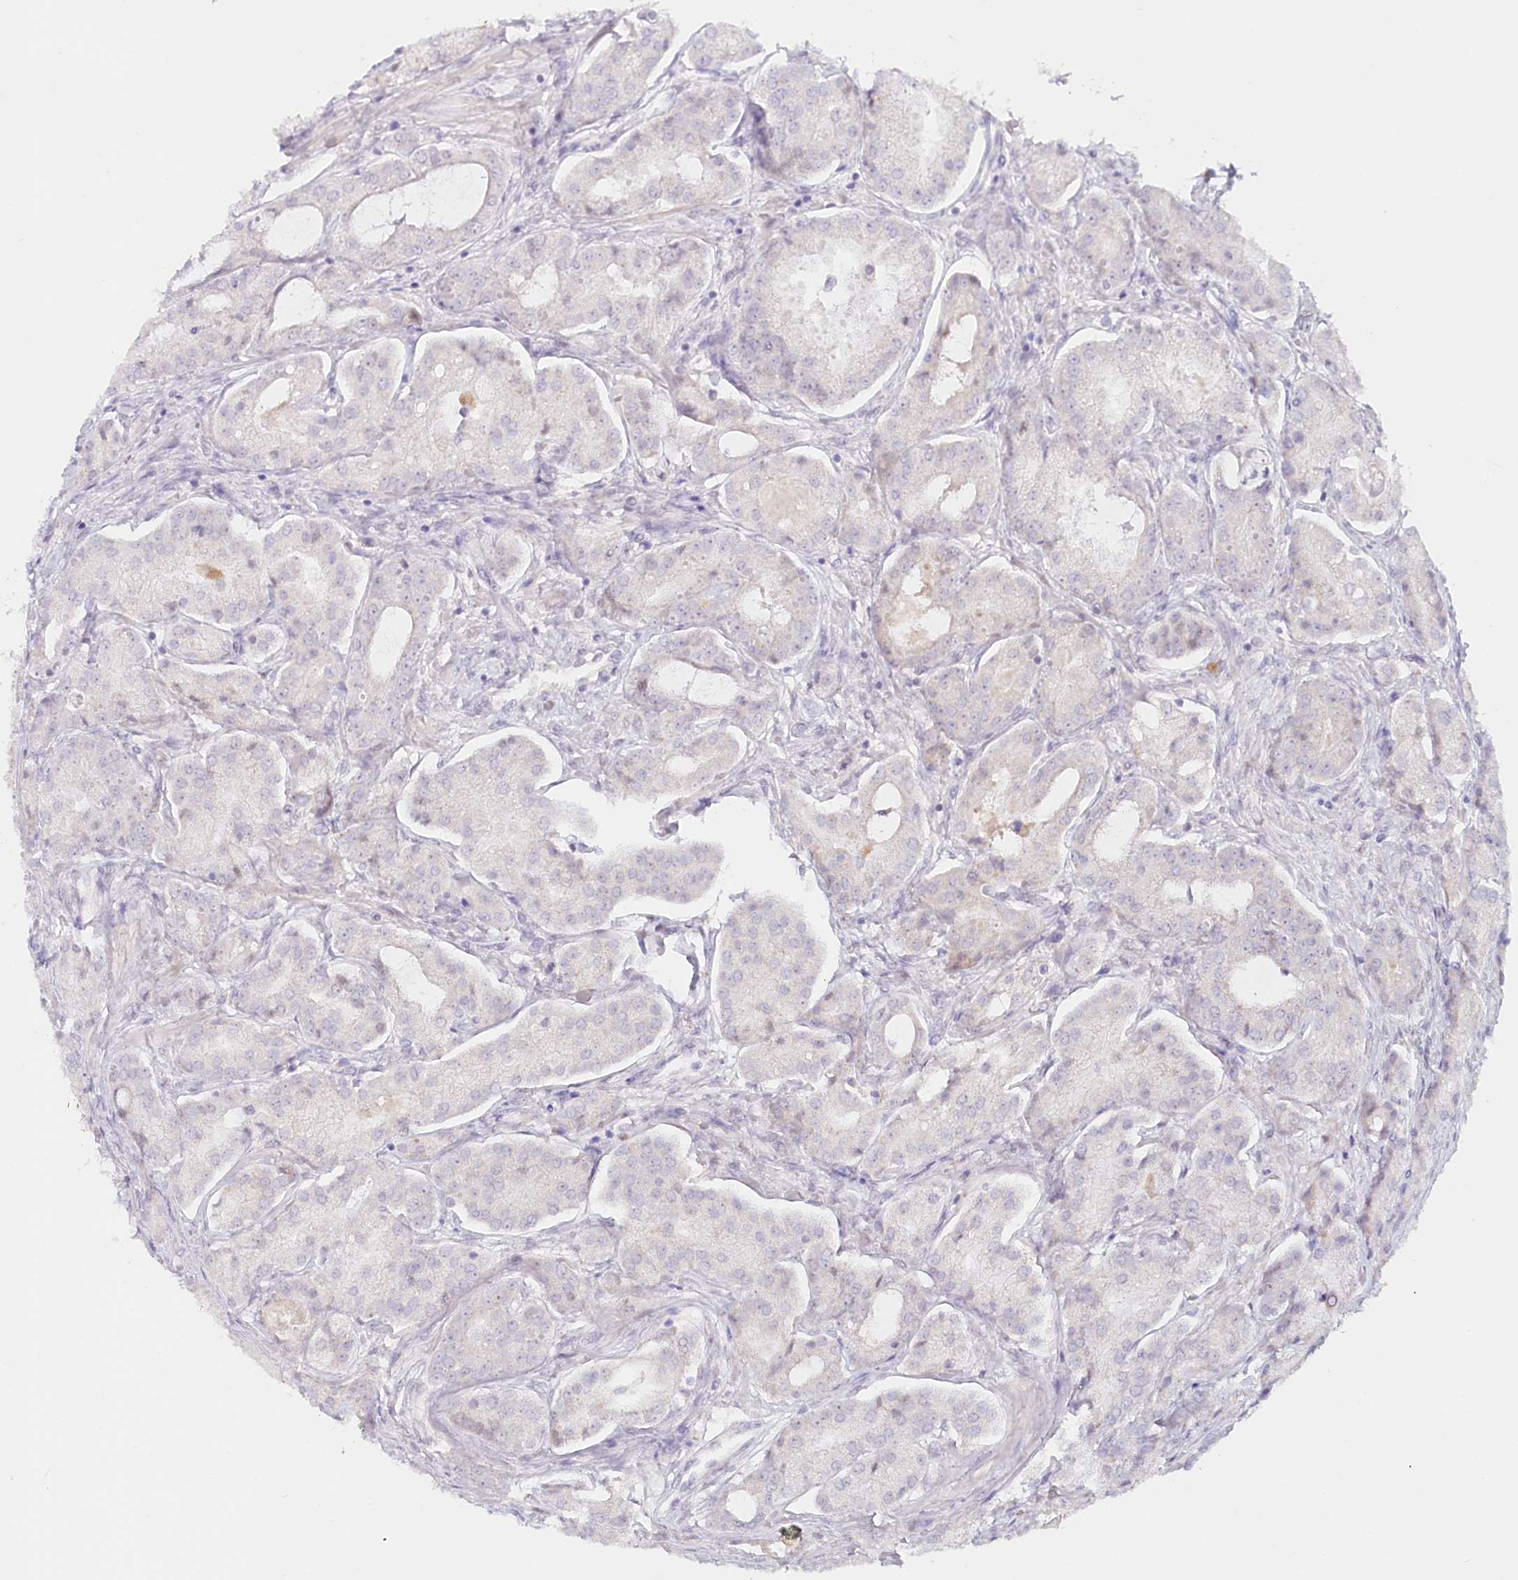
{"staining": {"intensity": "negative", "quantity": "none", "location": "none"}, "tissue": "prostate cancer", "cell_type": "Tumor cells", "image_type": "cancer", "snomed": [{"axis": "morphology", "description": "Adenocarcinoma, Low grade"}, {"axis": "topography", "description": "Prostate"}], "caption": "IHC of prostate cancer (low-grade adenocarcinoma) exhibits no staining in tumor cells.", "gene": "PSAPL1", "patient": {"sex": "male", "age": 68}}